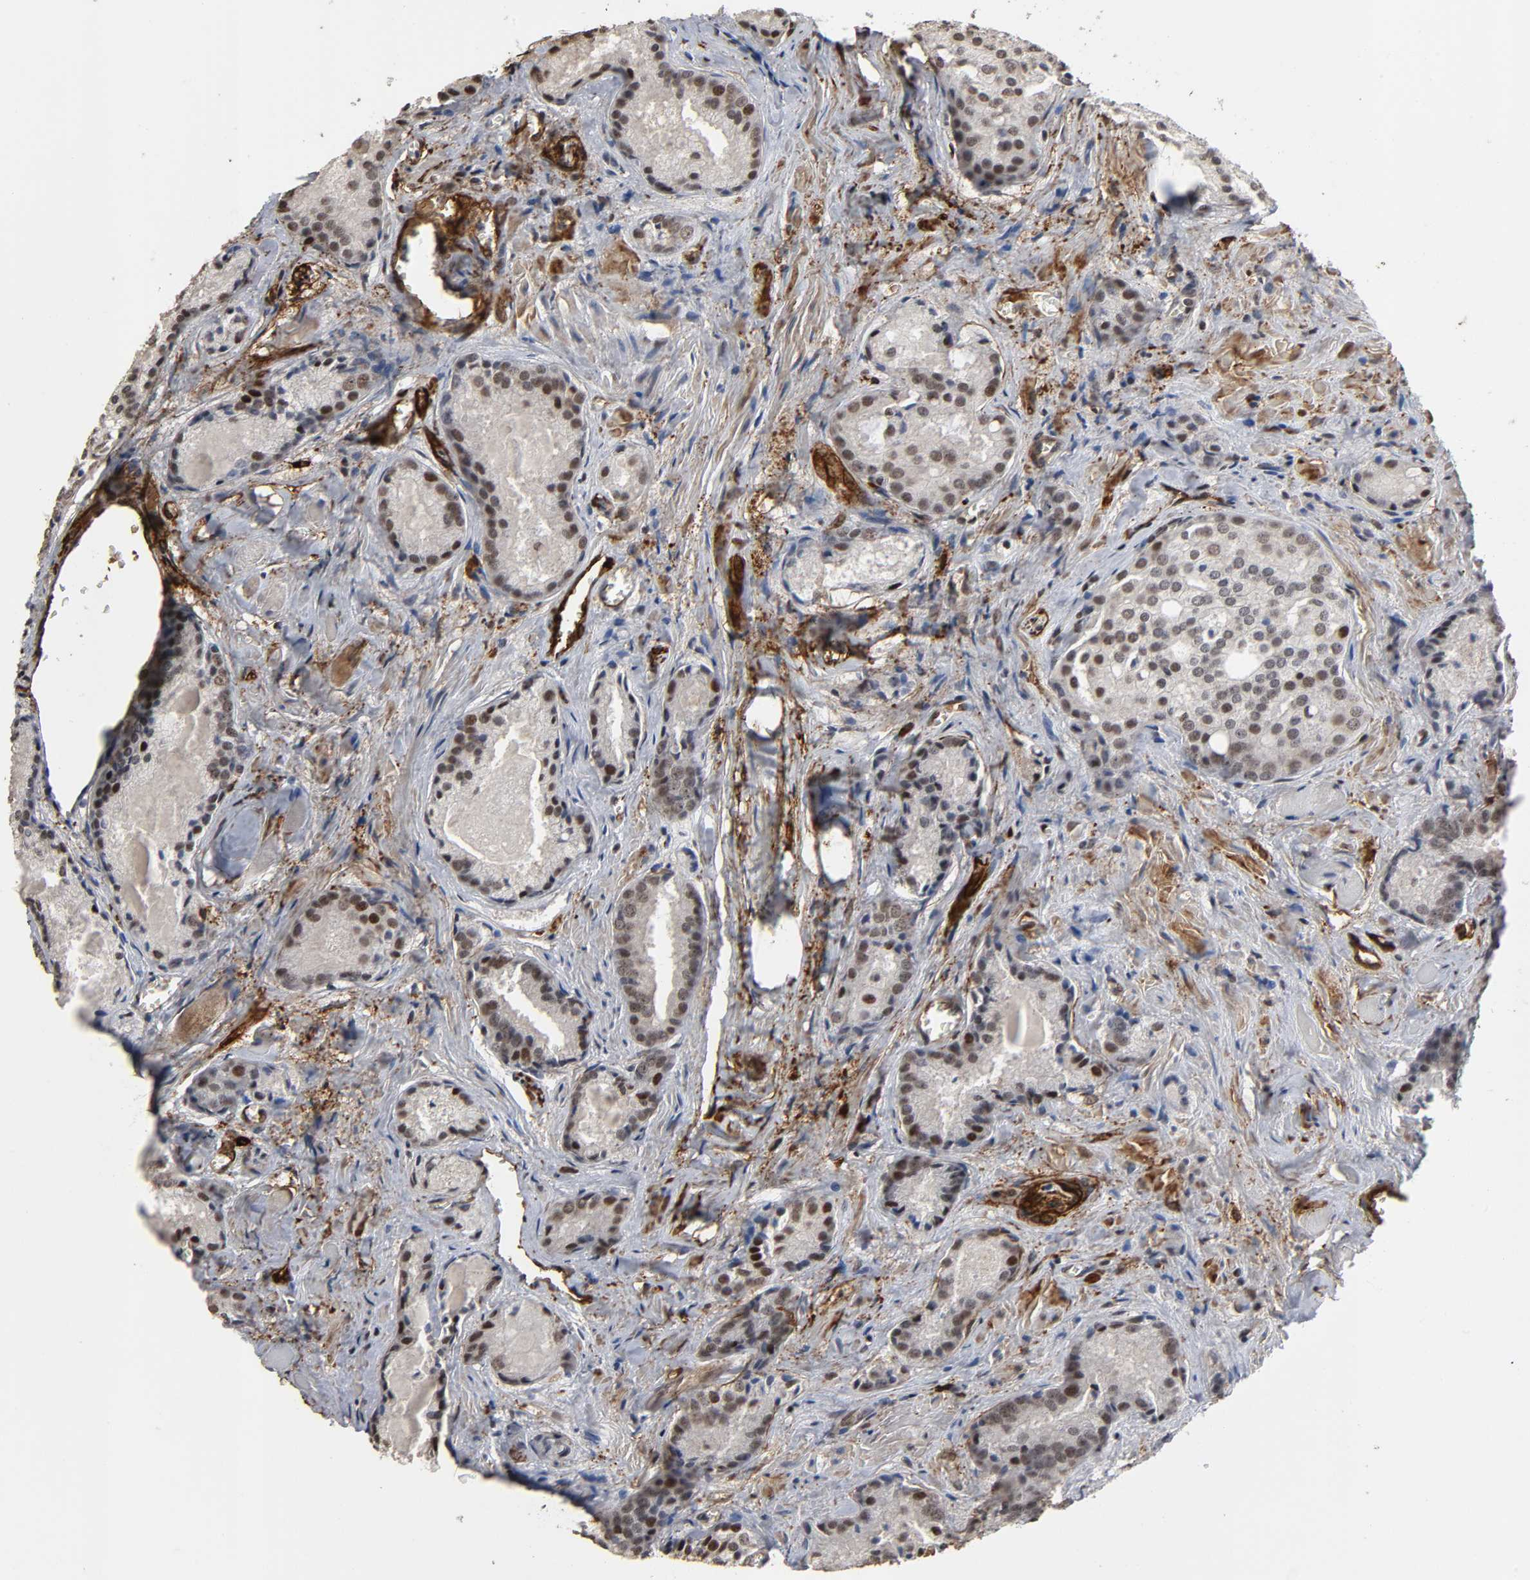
{"staining": {"intensity": "moderate", "quantity": "25%-75%", "location": "cytoplasmic/membranous,nuclear"}, "tissue": "prostate cancer", "cell_type": "Tumor cells", "image_type": "cancer", "snomed": [{"axis": "morphology", "description": "Adenocarcinoma, Low grade"}, {"axis": "topography", "description": "Prostate"}], "caption": "Tumor cells reveal medium levels of moderate cytoplasmic/membranous and nuclear positivity in about 25%-75% of cells in prostate cancer. (DAB IHC with brightfield microscopy, high magnification).", "gene": "AHNAK2", "patient": {"sex": "male", "age": 64}}